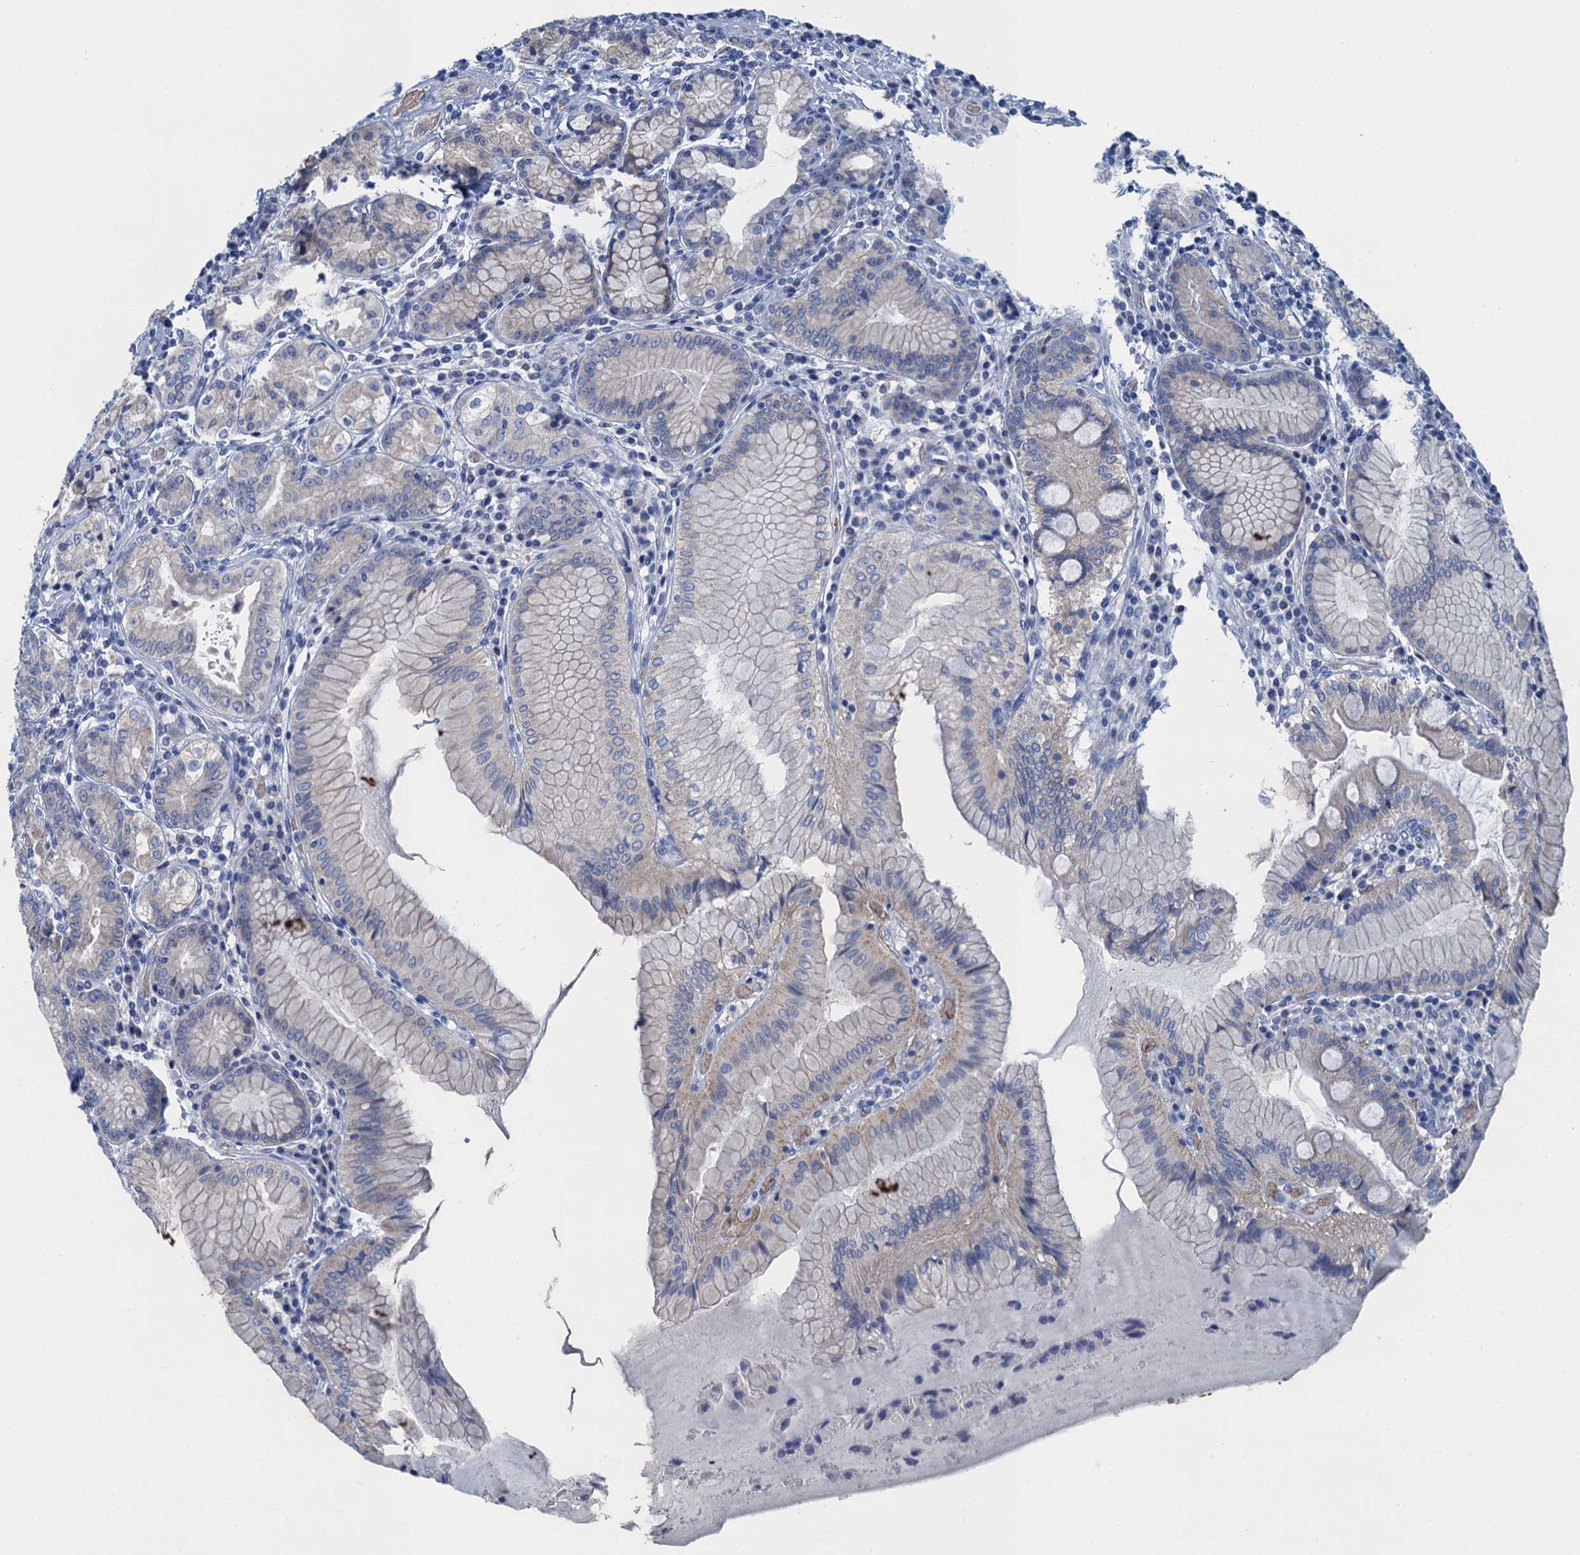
{"staining": {"intensity": "weak", "quantity": "<25%", "location": "cytoplasmic/membranous"}, "tissue": "stomach", "cell_type": "Glandular cells", "image_type": "normal", "snomed": [{"axis": "morphology", "description": "Normal tissue, NOS"}, {"axis": "topography", "description": "Stomach, upper"}, {"axis": "topography", "description": "Stomach, lower"}], "caption": "IHC micrograph of unremarkable human stomach stained for a protein (brown), which demonstrates no staining in glandular cells. (Stains: DAB IHC with hematoxylin counter stain, Microscopy: brightfield microscopy at high magnification).", "gene": "MYADML2", "patient": {"sex": "female", "age": 76}}